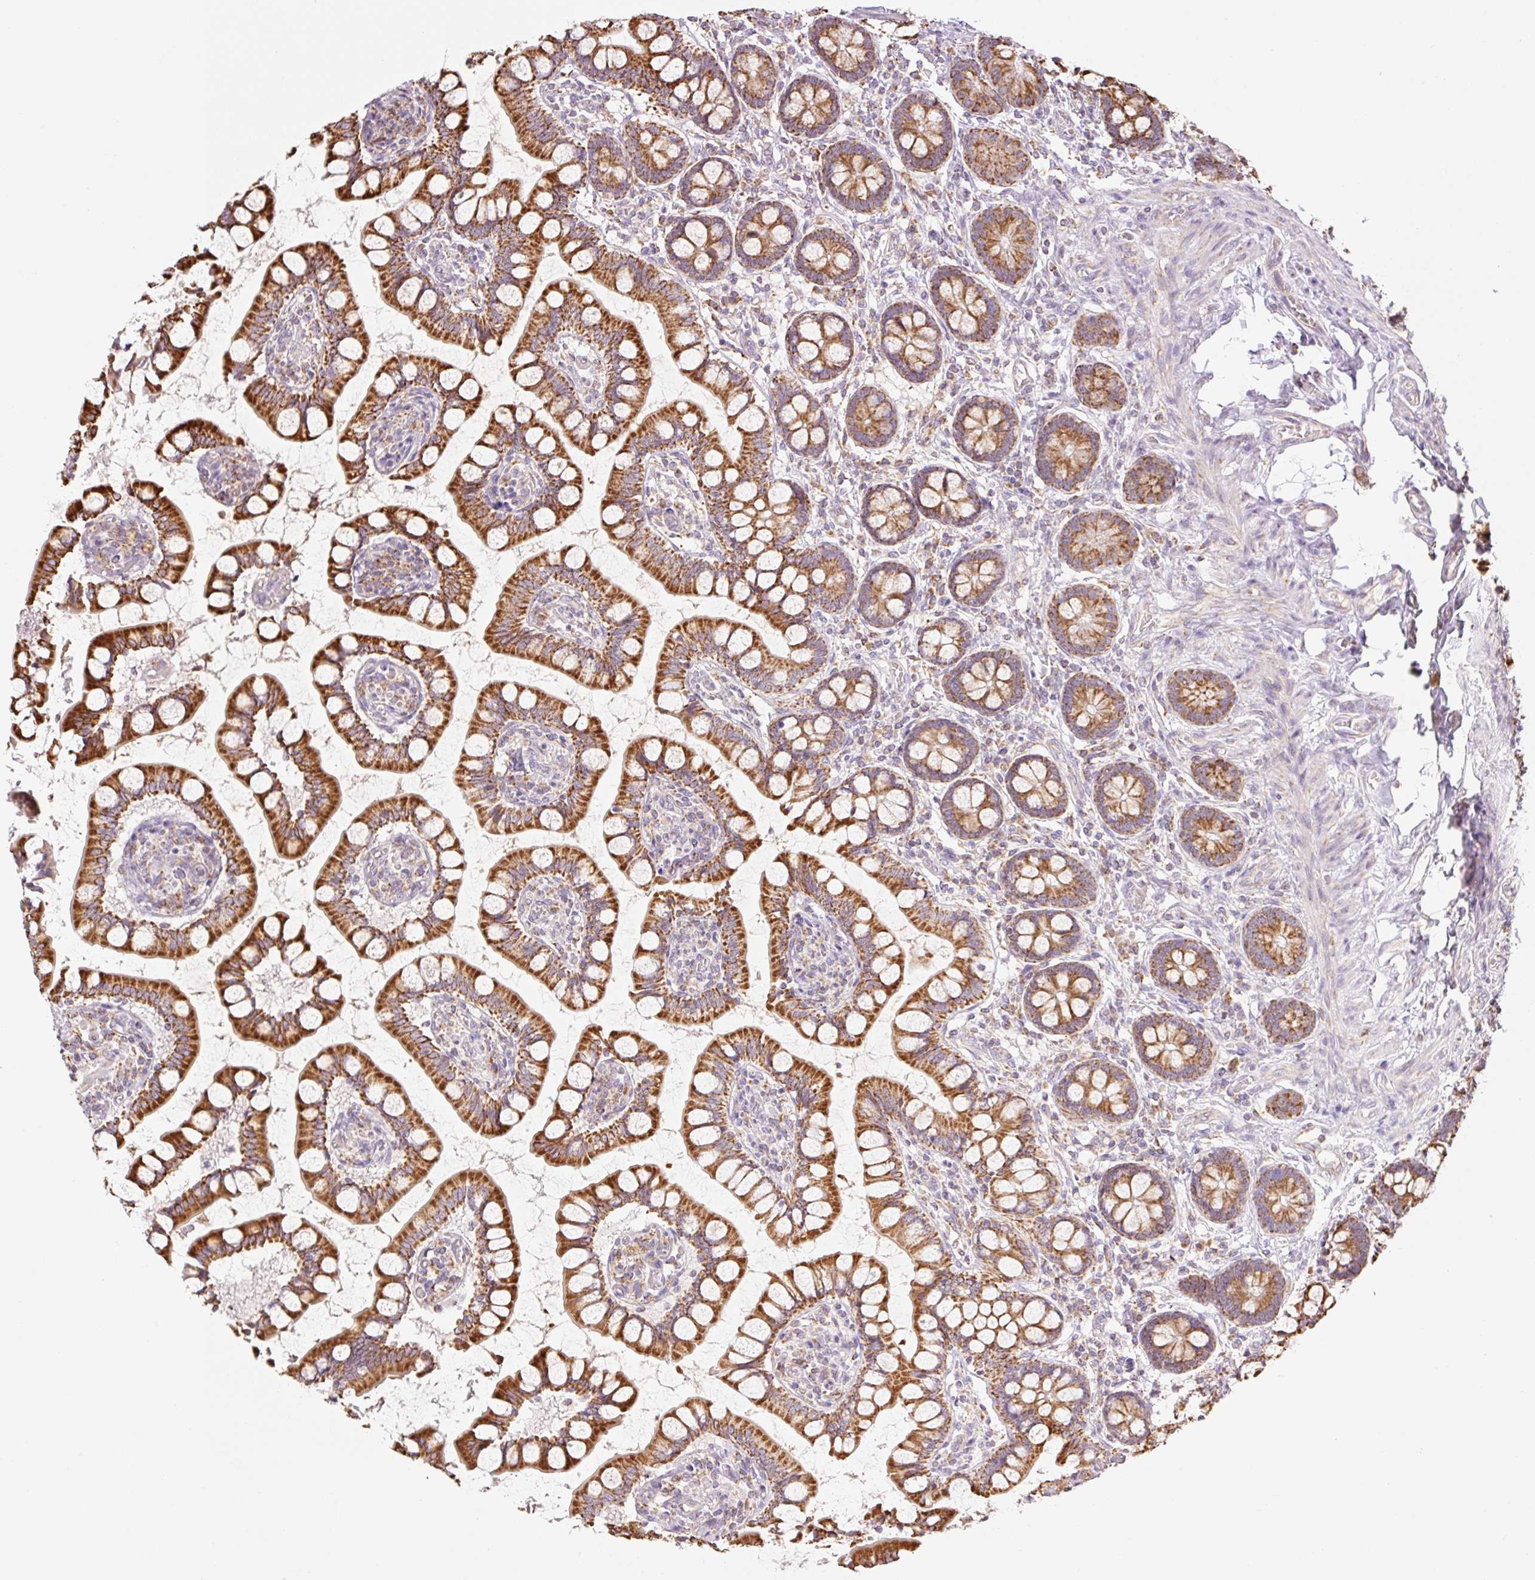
{"staining": {"intensity": "strong", "quantity": ">75%", "location": "cytoplasmic/membranous"}, "tissue": "small intestine", "cell_type": "Glandular cells", "image_type": "normal", "snomed": [{"axis": "morphology", "description": "Normal tissue, NOS"}, {"axis": "topography", "description": "Small intestine"}], "caption": "This histopathology image exhibits IHC staining of normal small intestine, with high strong cytoplasmic/membranous staining in about >75% of glandular cells.", "gene": "GOSR2", "patient": {"sex": "male", "age": 52}}